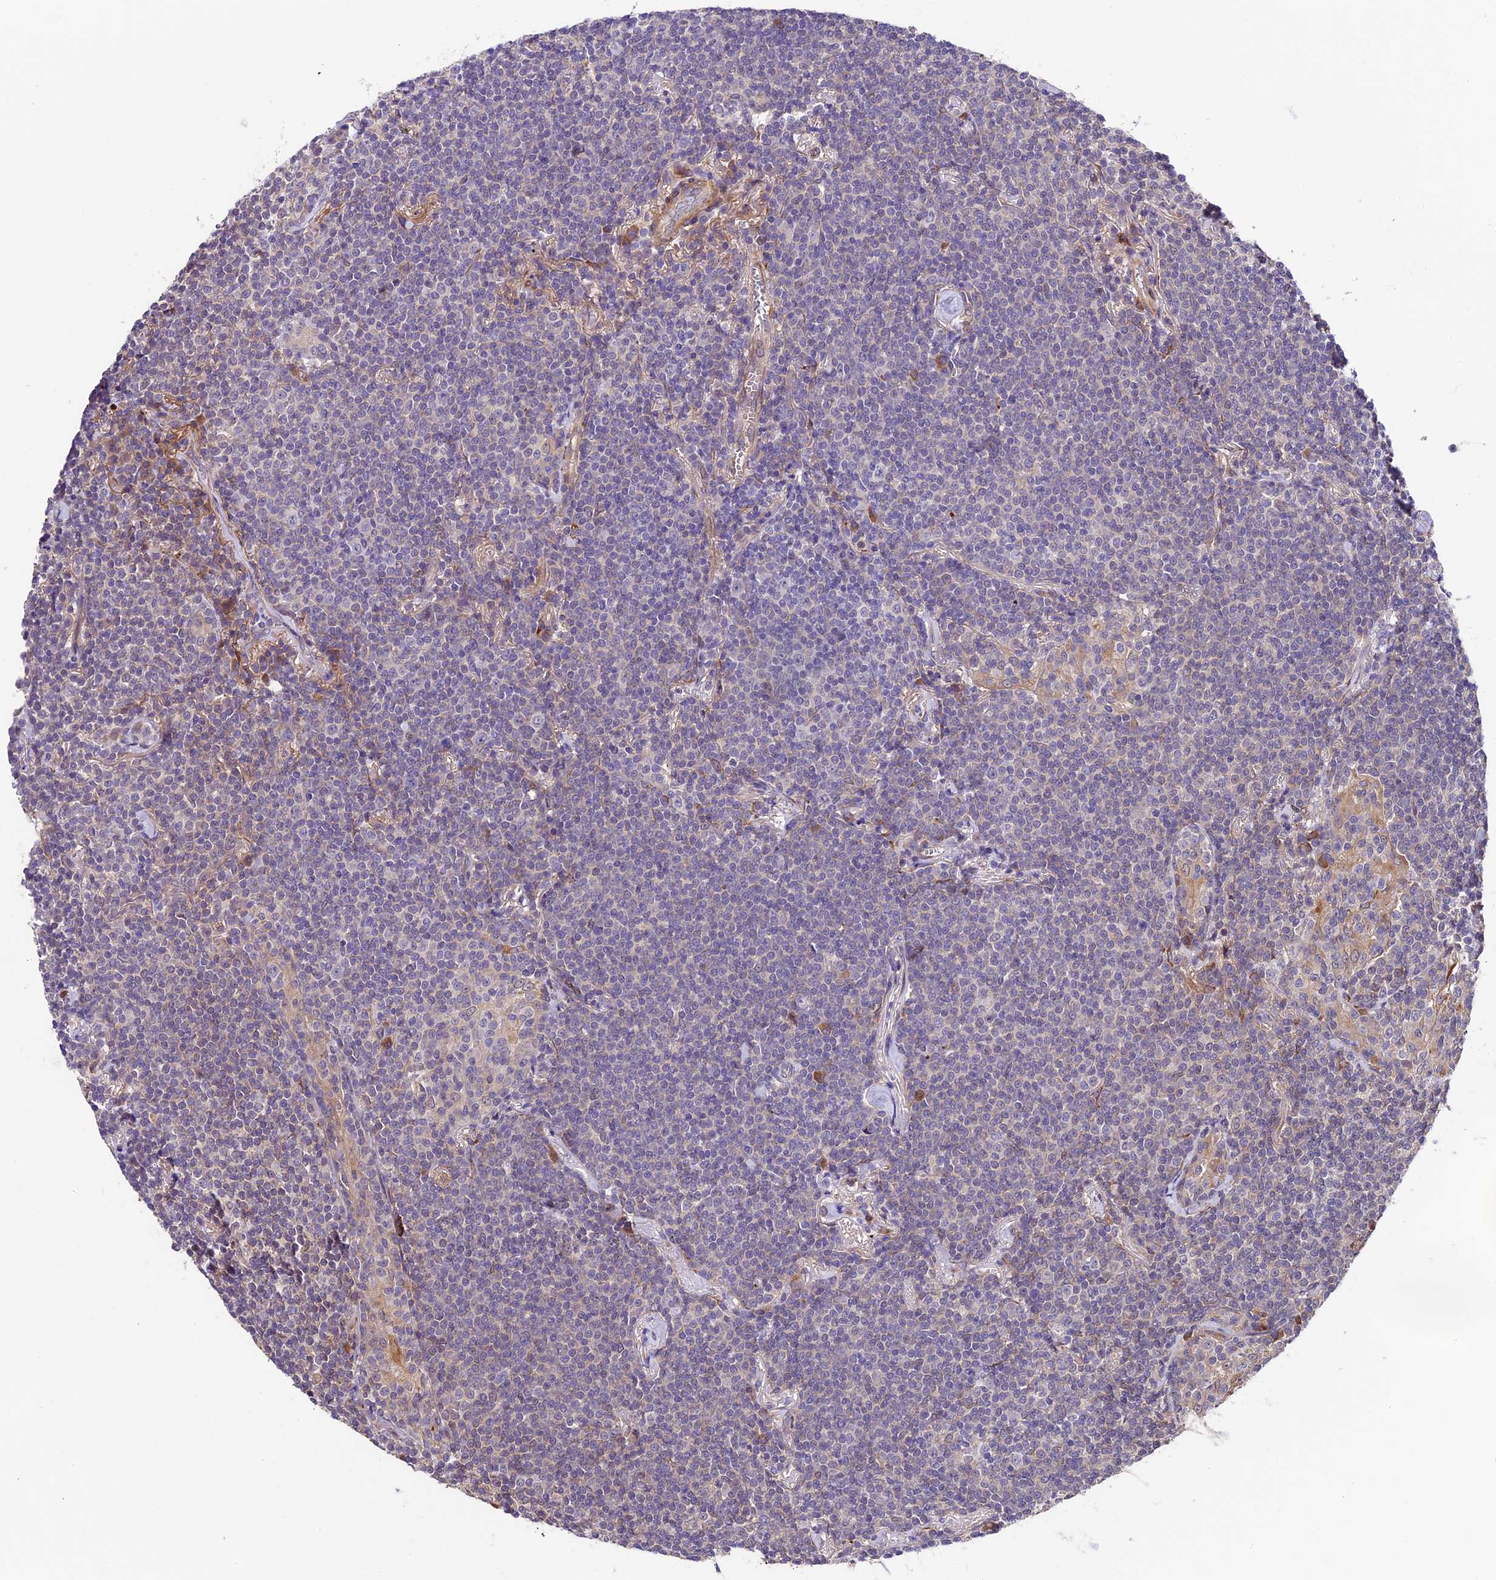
{"staining": {"intensity": "negative", "quantity": "none", "location": "none"}, "tissue": "lymphoma", "cell_type": "Tumor cells", "image_type": "cancer", "snomed": [{"axis": "morphology", "description": "Malignant lymphoma, non-Hodgkin's type, Low grade"}, {"axis": "topography", "description": "Lung"}], "caption": "Protein analysis of low-grade malignant lymphoma, non-Hodgkin's type shows no significant expression in tumor cells.", "gene": "LSM7", "patient": {"sex": "female", "age": 71}}